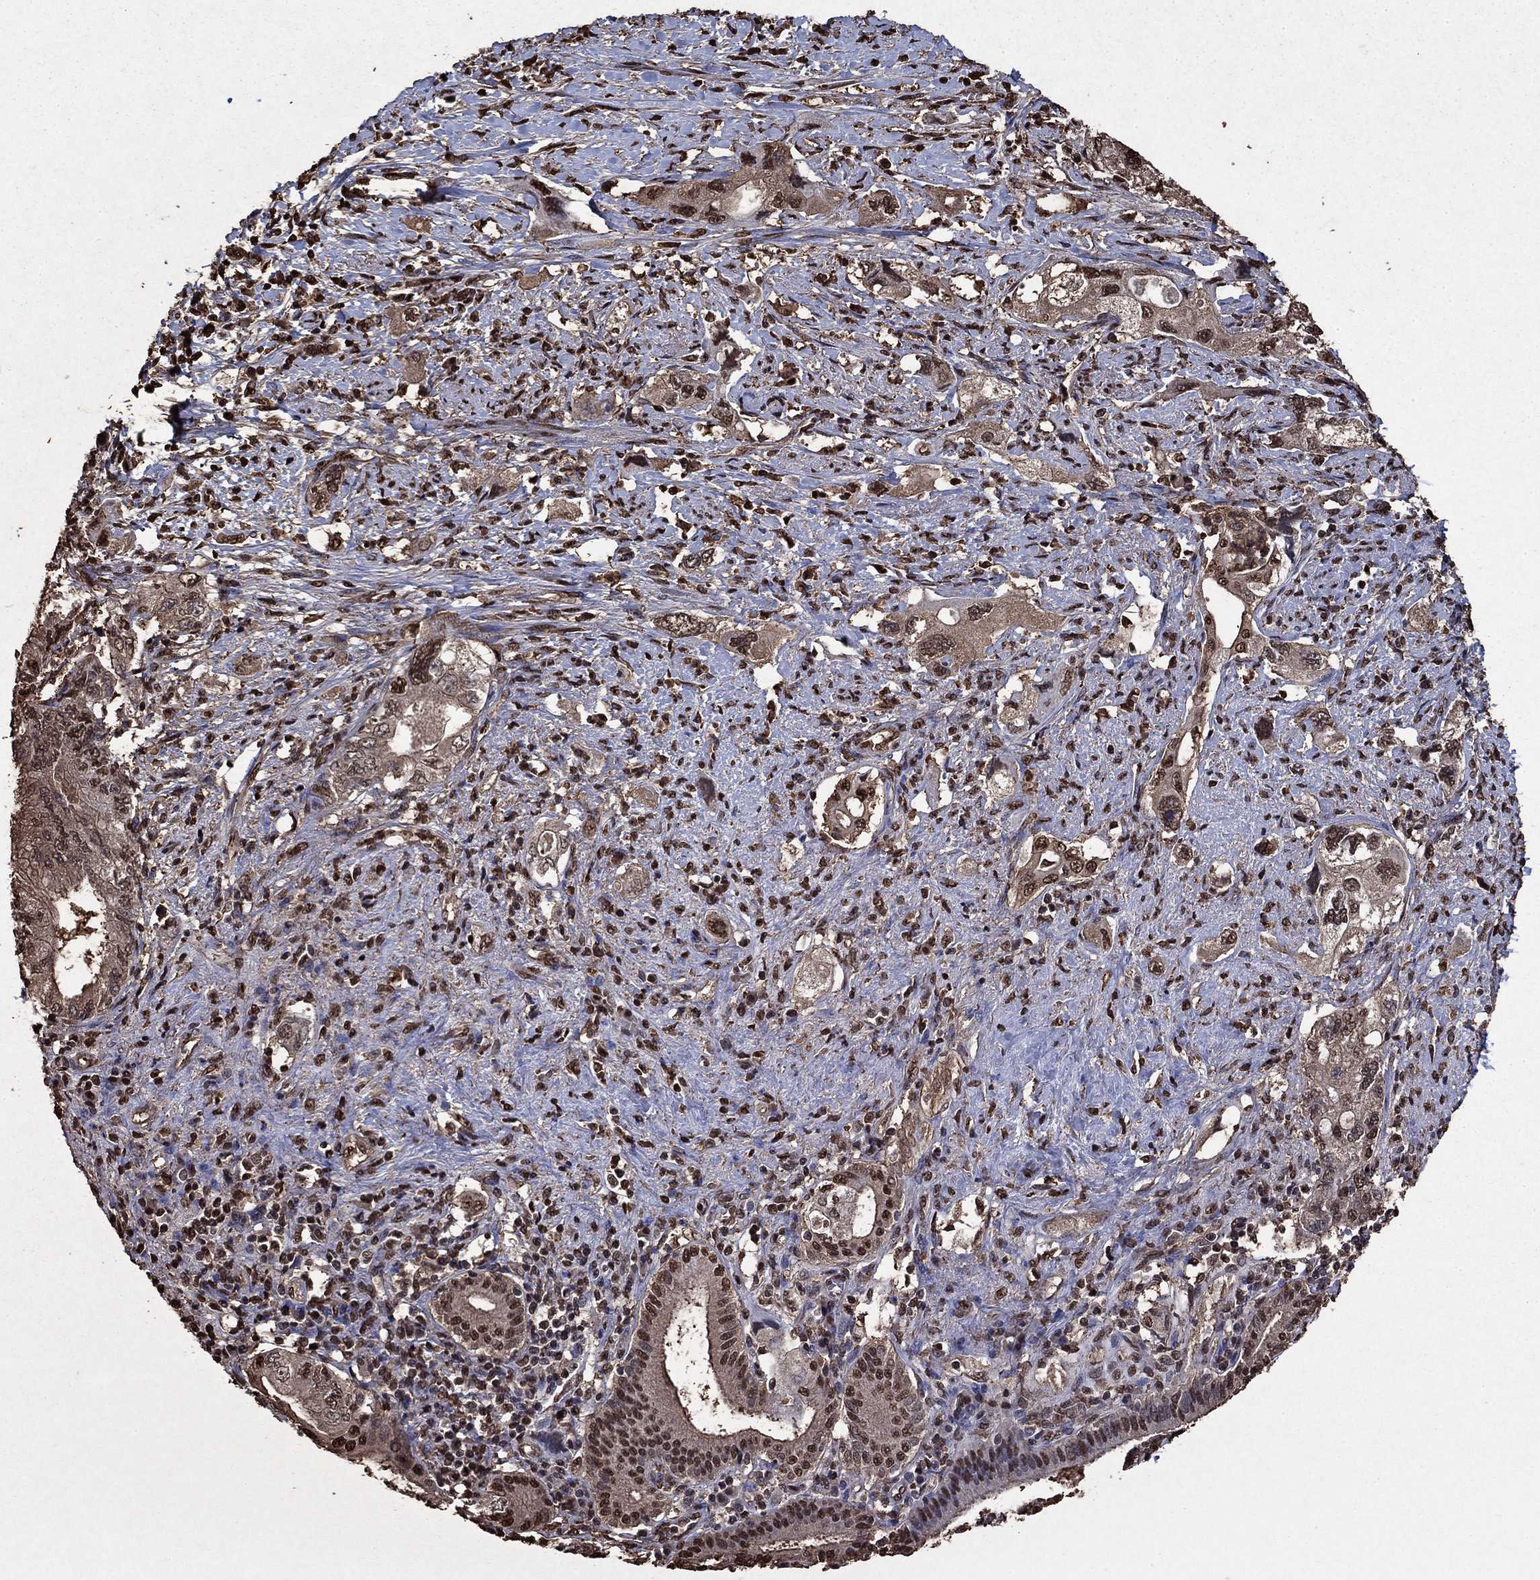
{"staining": {"intensity": "moderate", "quantity": "25%-75%", "location": "nuclear"}, "tissue": "pancreatic cancer", "cell_type": "Tumor cells", "image_type": "cancer", "snomed": [{"axis": "morphology", "description": "Adenocarcinoma, NOS"}, {"axis": "topography", "description": "Pancreas"}], "caption": "A micrograph of adenocarcinoma (pancreatic) stained for a protein exhibits moderate nuclear brown staining in tumor cells.", "gene": "GAPDH", "patient": {"sex": "female", "age": 73}}